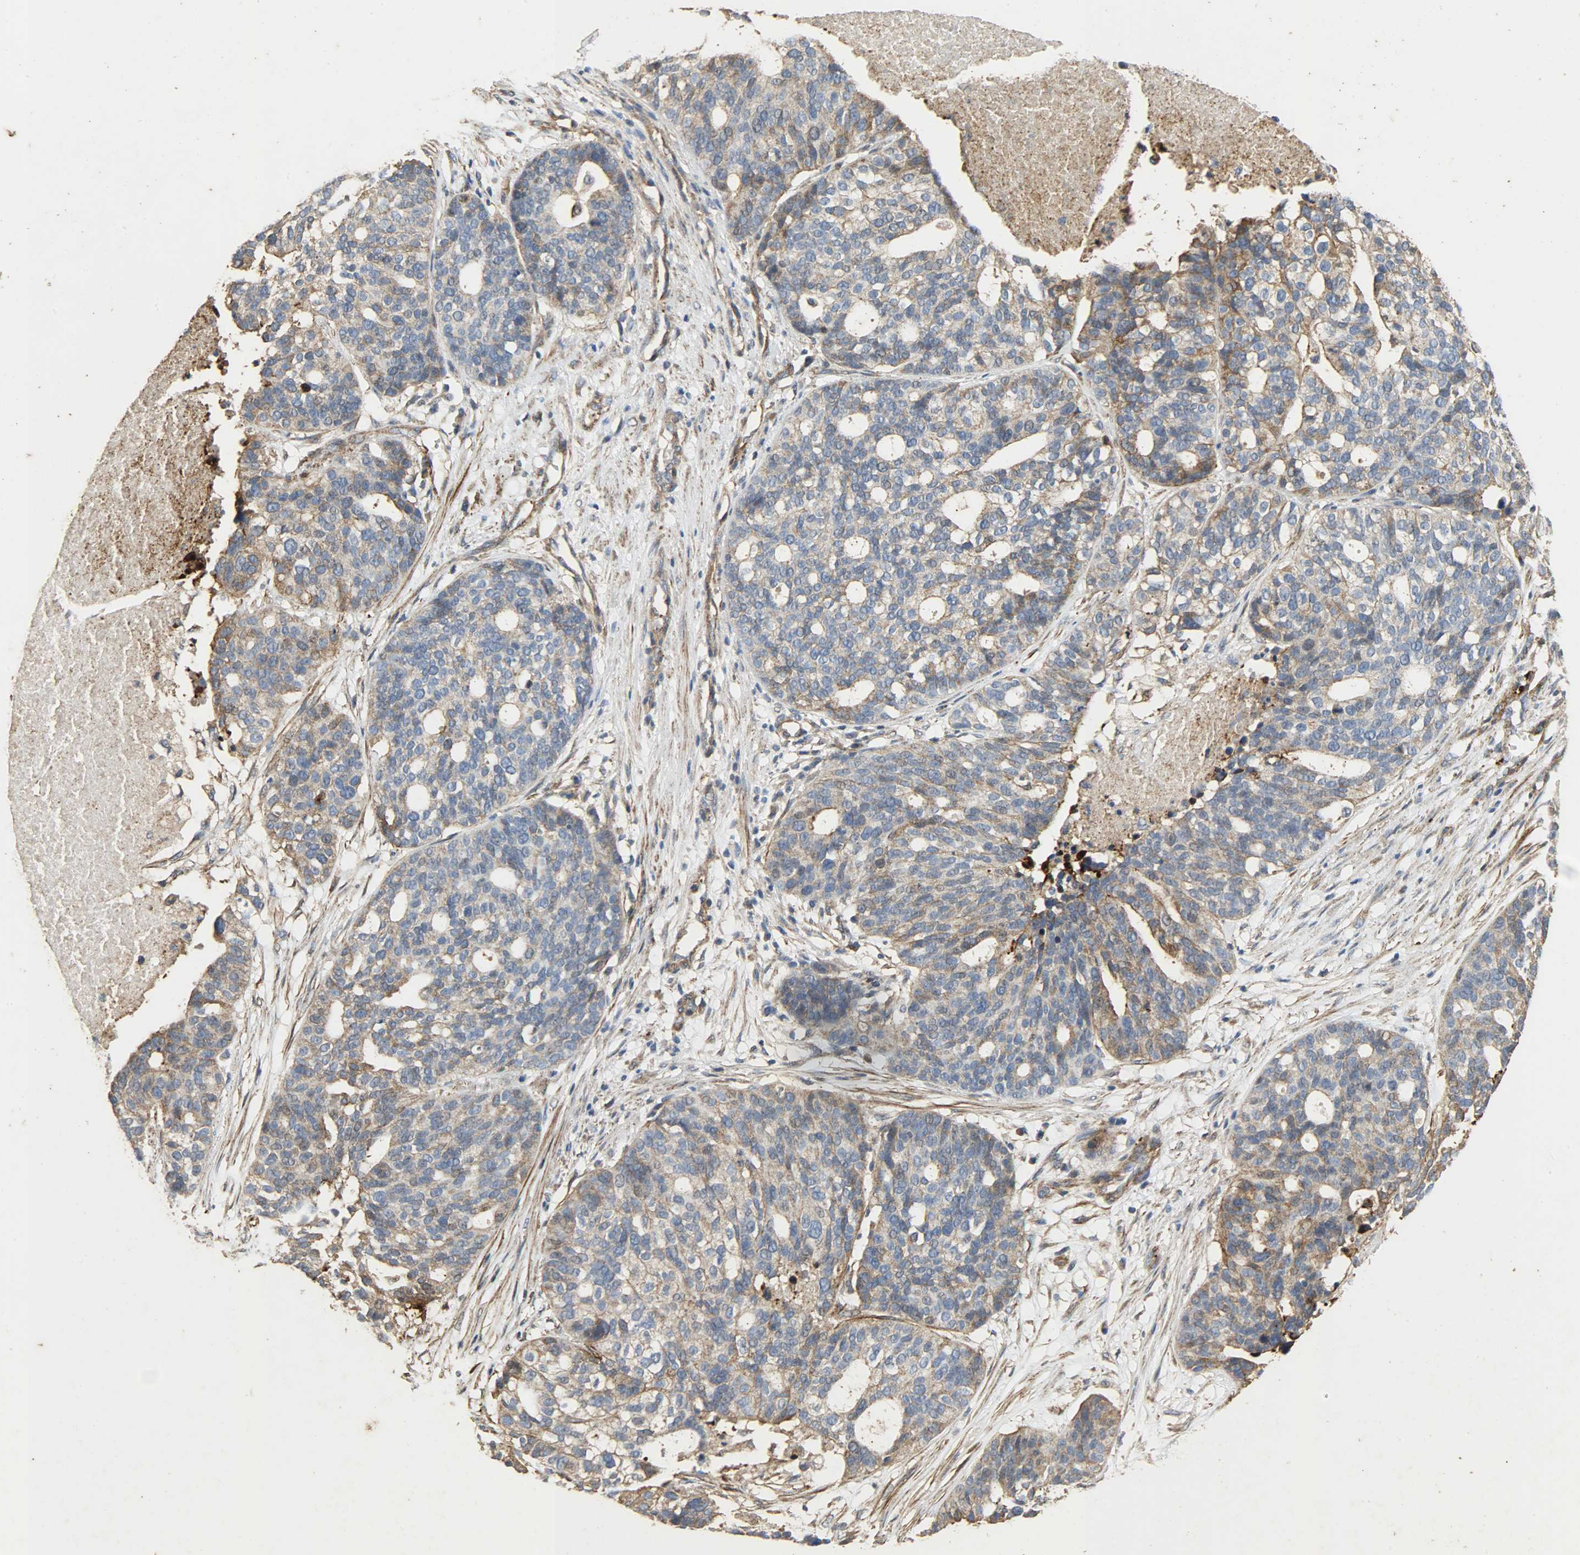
{"staining": {"intensity": "moderate", "quantity": "<25%", "location": "cytoplasmic/membranous"}, "tissue": "ovarian cancer", "cell_type": "Tumor cells", "image_type": "cancer", "snomed": [{"axis": "morphology", "description": "Cystadenocarcinoma, serous, NOS"}, {"axis": "topography", "description": "Ovary"}], "caption": "Ovarian cancer stained with immunohistochemistry shows moderate cytoplasmic/membranous positivity in about <25% of tumor cells. (IHC, brightfield microscopy, high magnification).", "gene": "TPM4", "patient": {"sex": "female", "age": 59}}